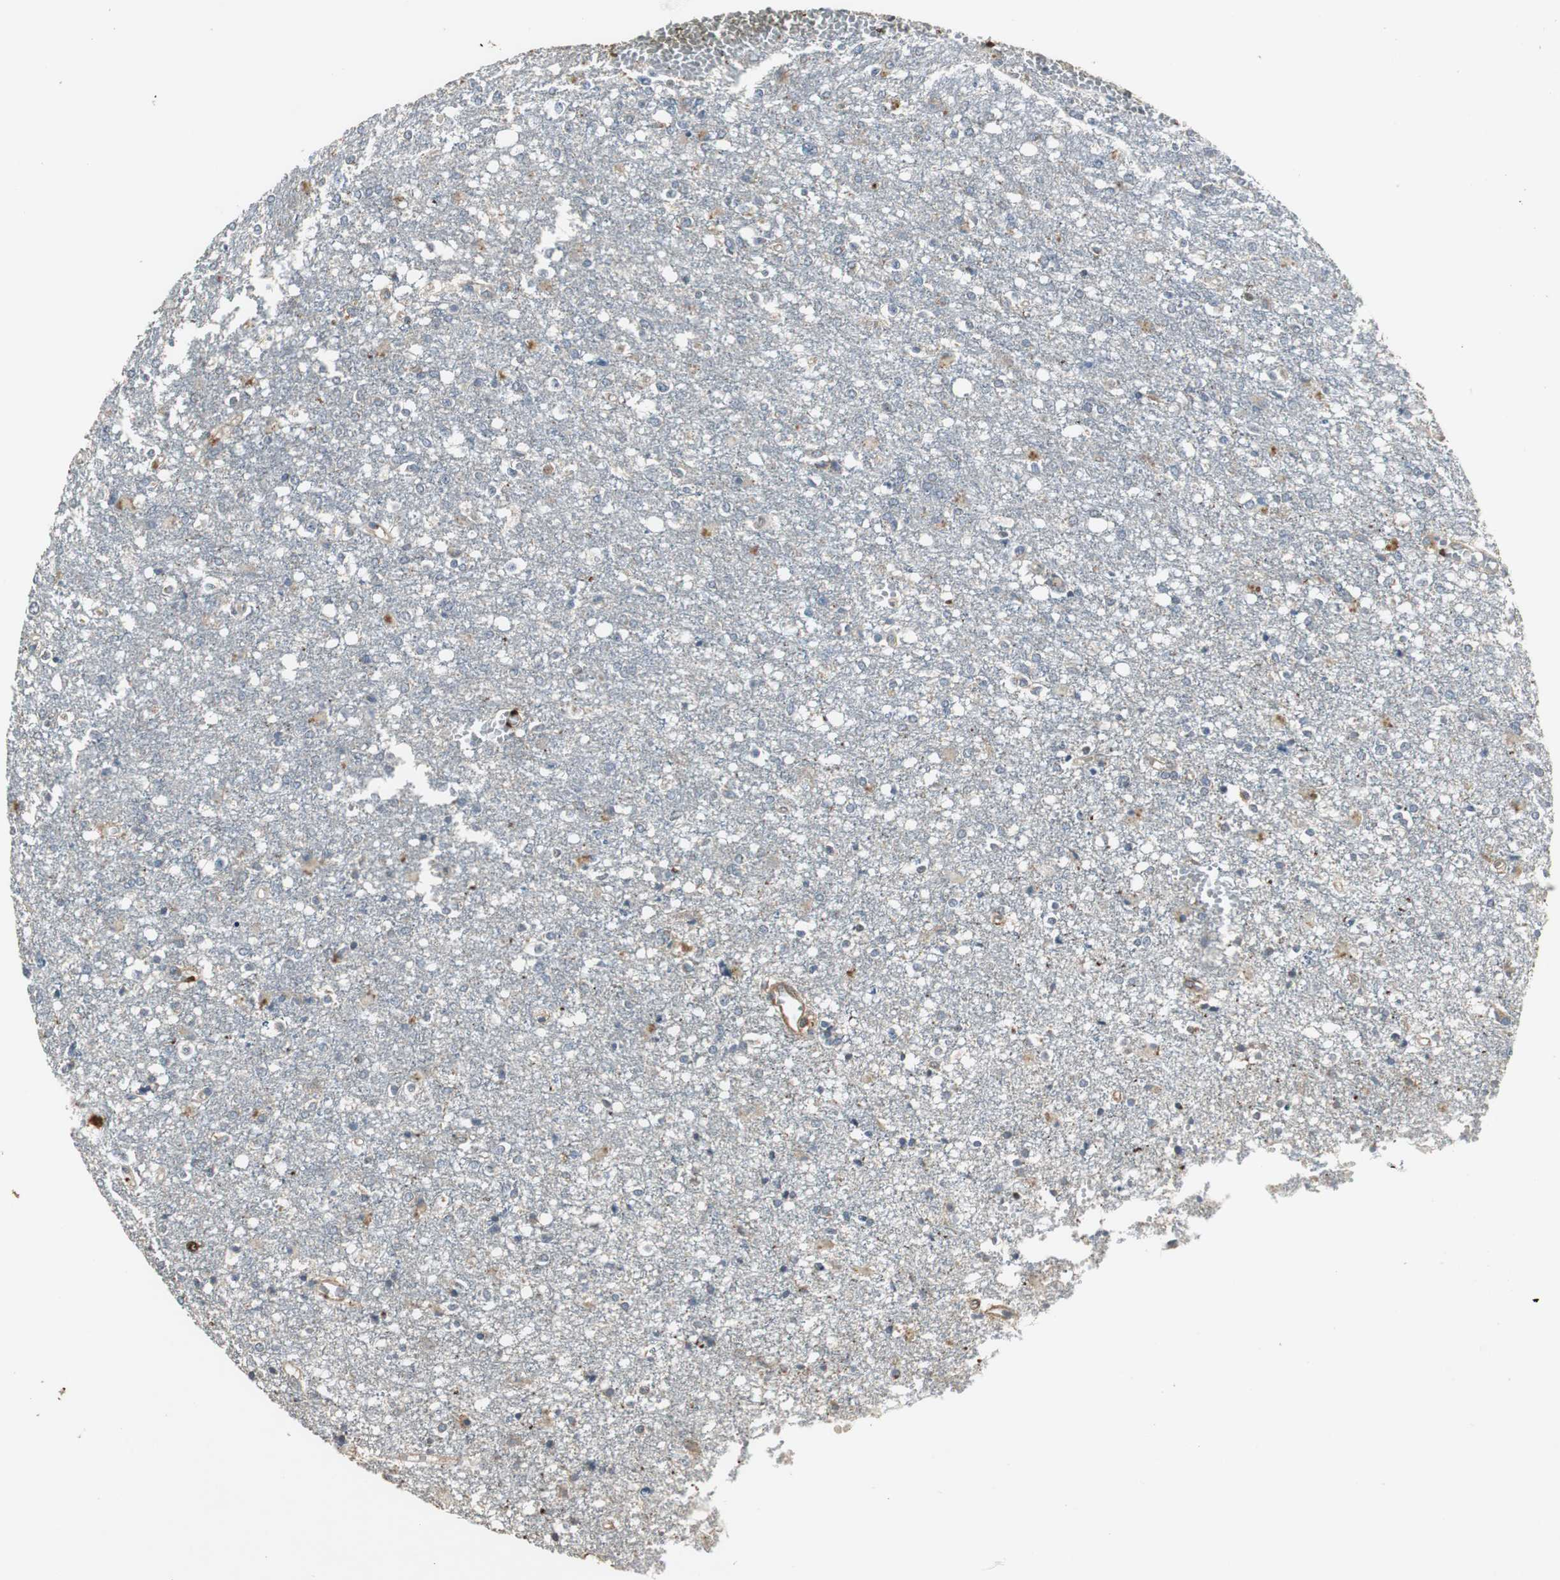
{"staining": {"intensity": "weak", "quantity": "25%-75%", "location": "cytoplasmic/membranous"}, "tissue": "glioma", "cell_type": "Tumor cells", "image_type": "cancer", "snomed": [{"axis": "morphology", "description": "Glioma, malignant, High grade"}, {"axis": "topography", "description": "Cerebral cortex"}], "caption": "Protein staining of malignant glioma (high-grade) tissue displays weak cytoplasmic/membranous staining in approximately 25%-75% of tumor cells.", "gene": "JTB", "patient": {"sex": "male", "age": 76}}